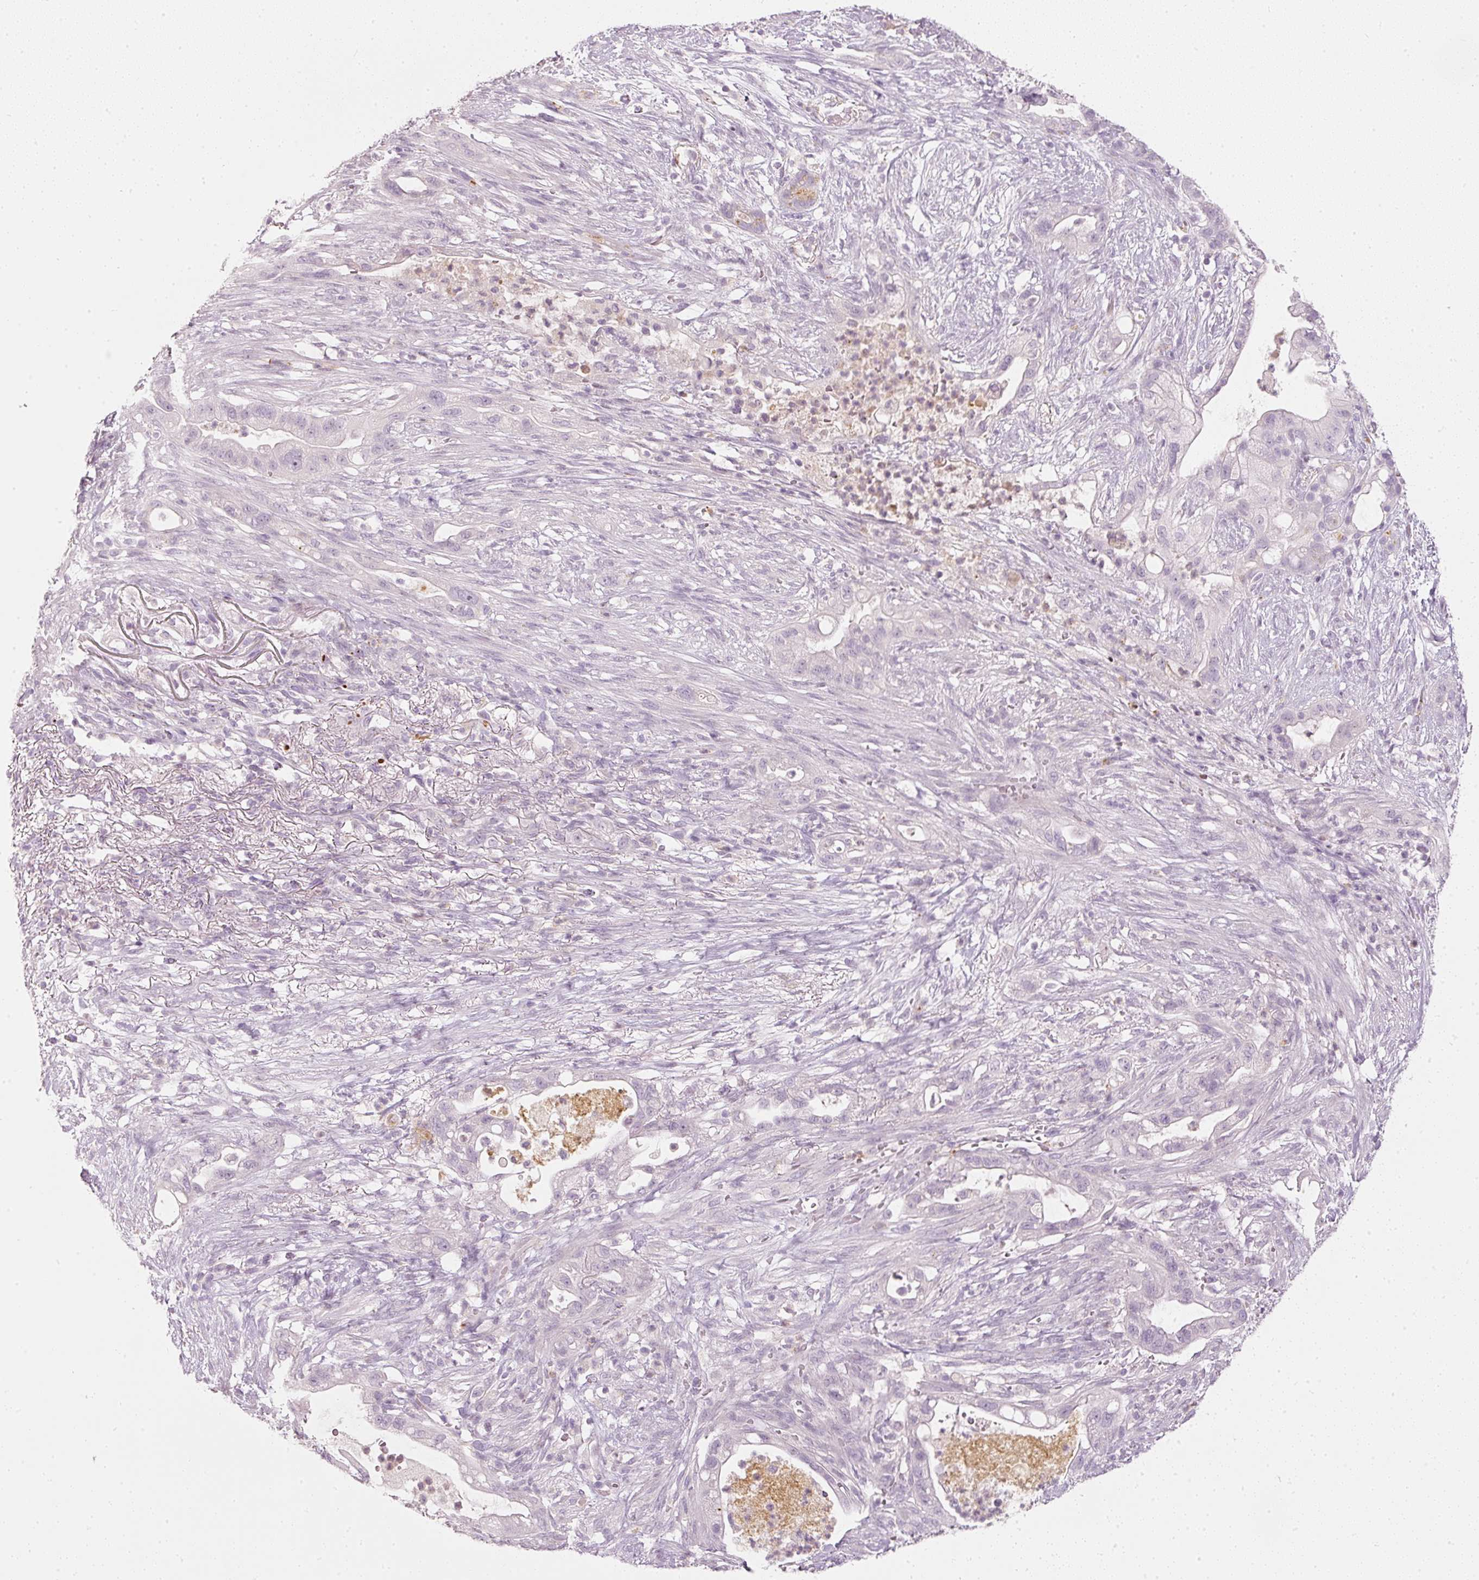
{"staining": {"intensity": "negative", "quantity": "none", "location": "none"}, "tissue": "pancreatic cancer", "cell_type": "Tumor cells", "image_type": "cancer", "snomed": [{"axis": "morphology", "description": "Adenocarcinoma, NOS"}, {"axis": "topography", "description": "Pancreas"}], "caption": "Protein analysis of pancreatic adenocarcinoma exhibits no significant positivity in tumor cells.", "gene": "LECT2", "patient": {"sex": "male", "age": 44}}